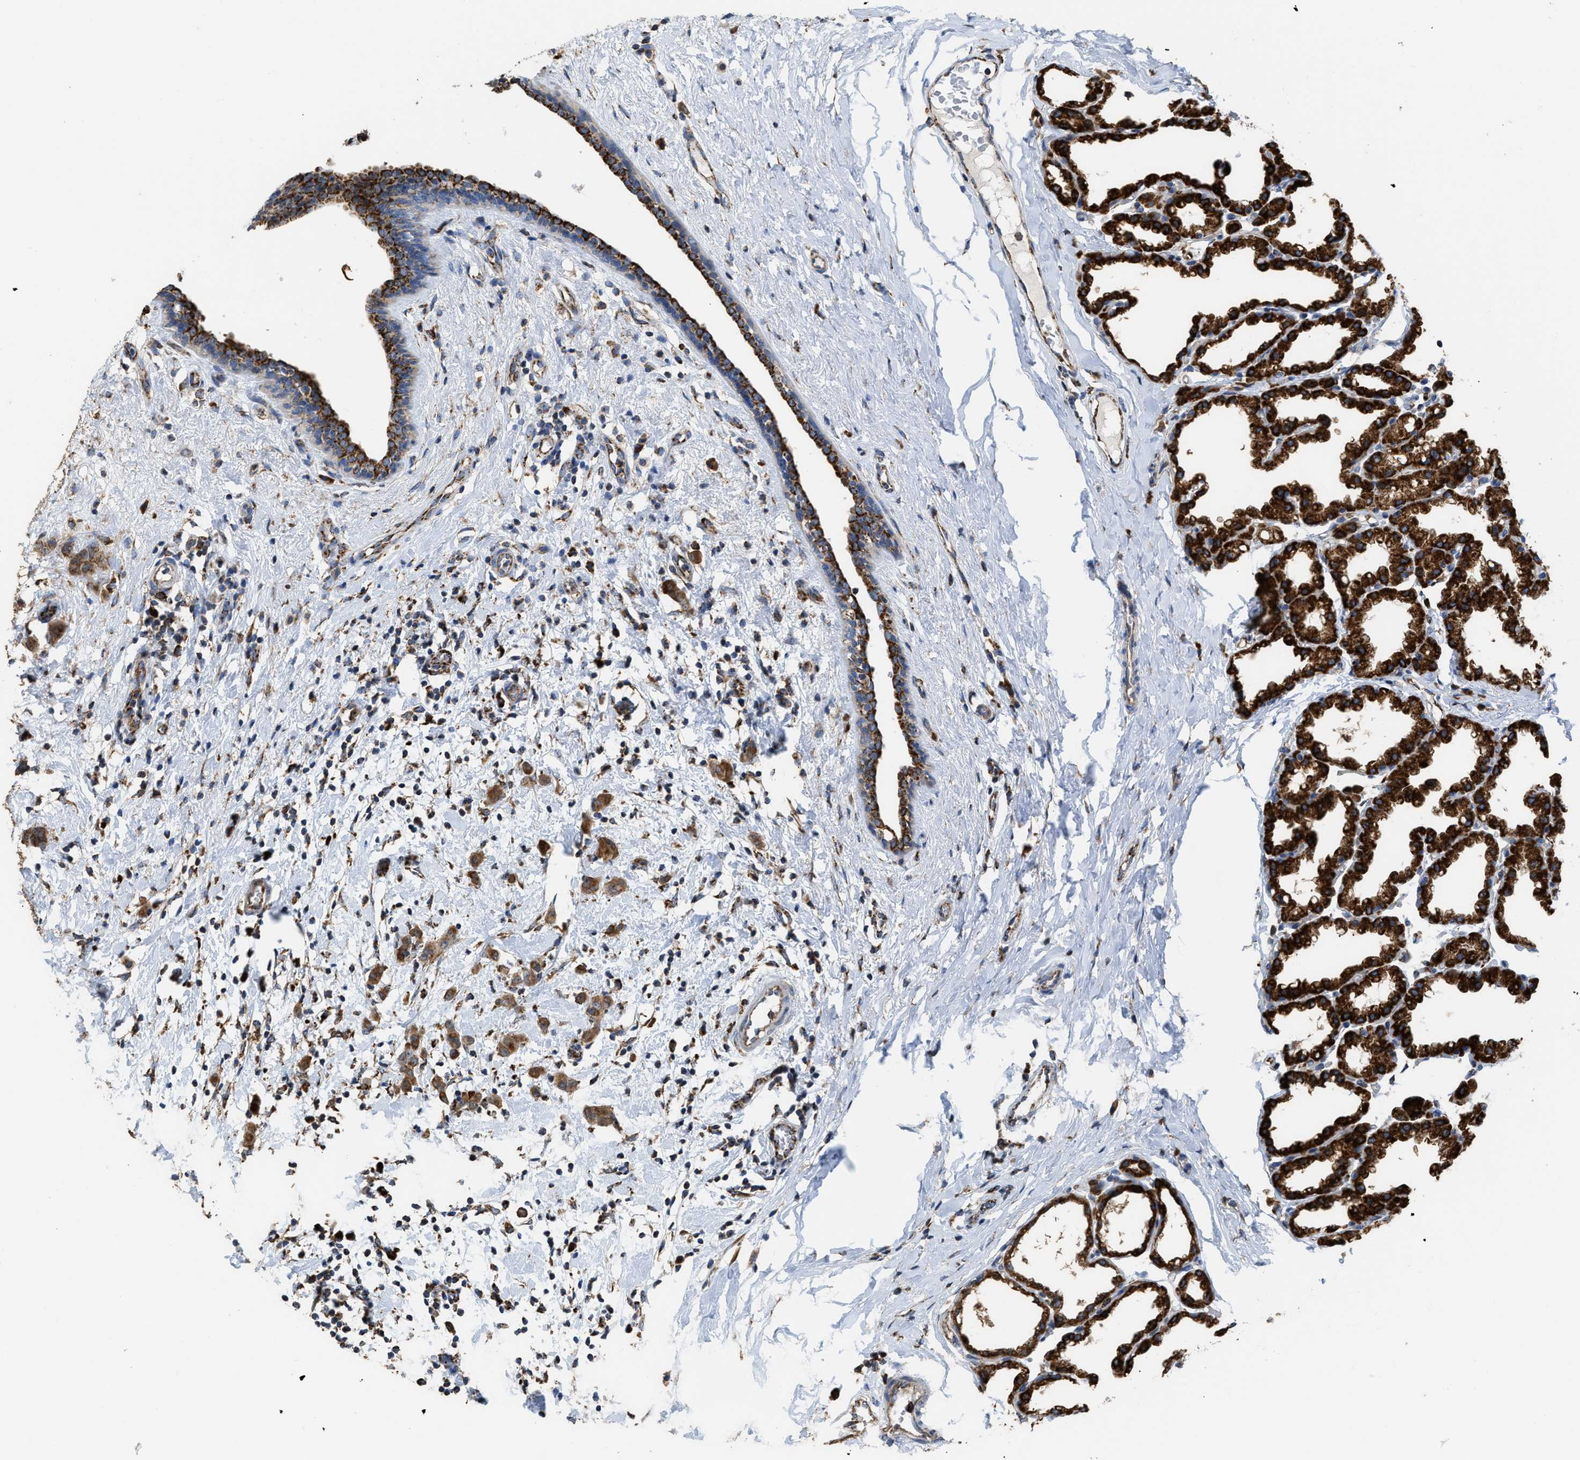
{"staining": {"intensity": "strong", "quantity": ">75%", "location": "cytoplasmic/membranous"}, "tissue": "breast cancer", "cell_type": "Tumor cells", "image_type": "cancer", "snomed": [{"axis": "morphology", "description": "Normal tissue, NOS"}, {"axis": "morphology", "description": "Duct carcinoma"}, {"axis": "topography", "description": "Breast"}], "caption": "An image of breast infiltrating ductal carcinoma stained for a protein reveals strong cytoplasmic/membranous brown staining in tumor cells. (brown staining indicates protein expression, while blue staining denotes nuclei).", "gene": "AK2", "patient": {"sex": "female", "age": 40}}